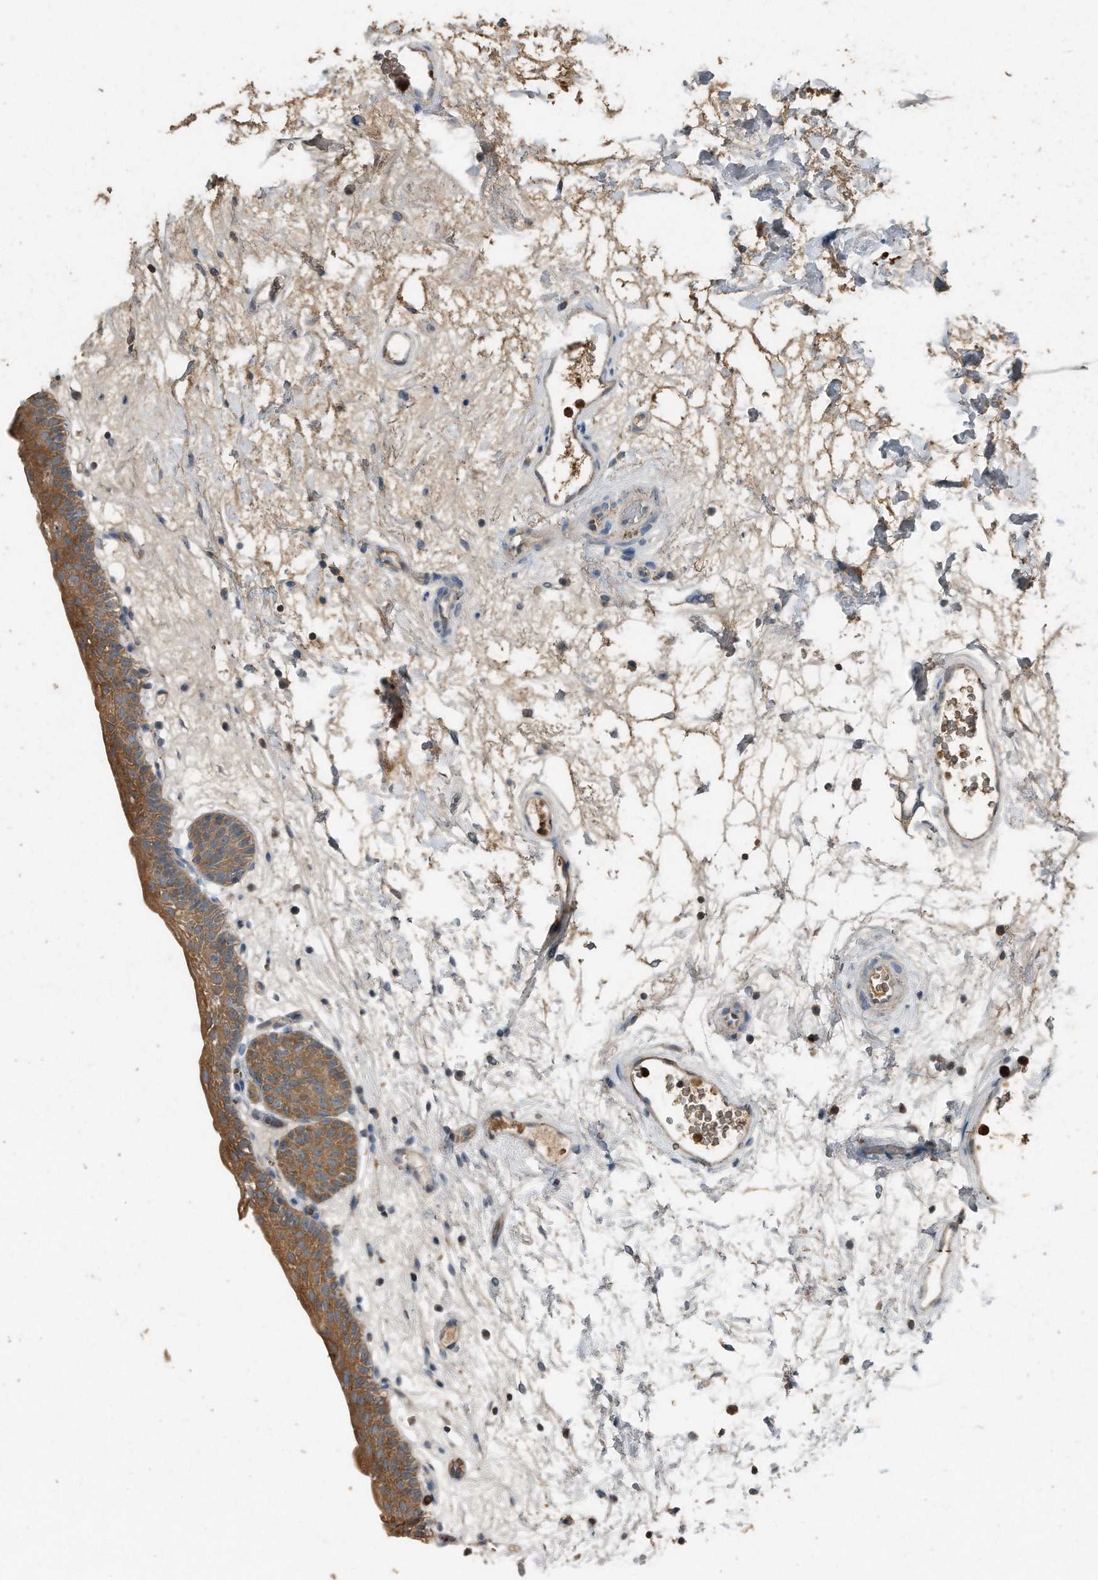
{"staining": {"intensity": "moderate", "quantity": ">75%", "location": "cytoplasmic/membranous"}, "tissue": "urinary bladder", "cell_type": "Urothelial cells", "image_type": "normal", "snomed": [{"axis": "morphology", "description": "Normal tissue, NOS"}, {"axis": "topography", "description": "Urinary bladder"}], "caption": "Human urinary bladder stained with a brown dye exhibits moderate cytoplasmic/membranous positive positivity in about >75% of urothelial cells.", "gene": "C9", "patient": {"sex": "male", "age": 83}}